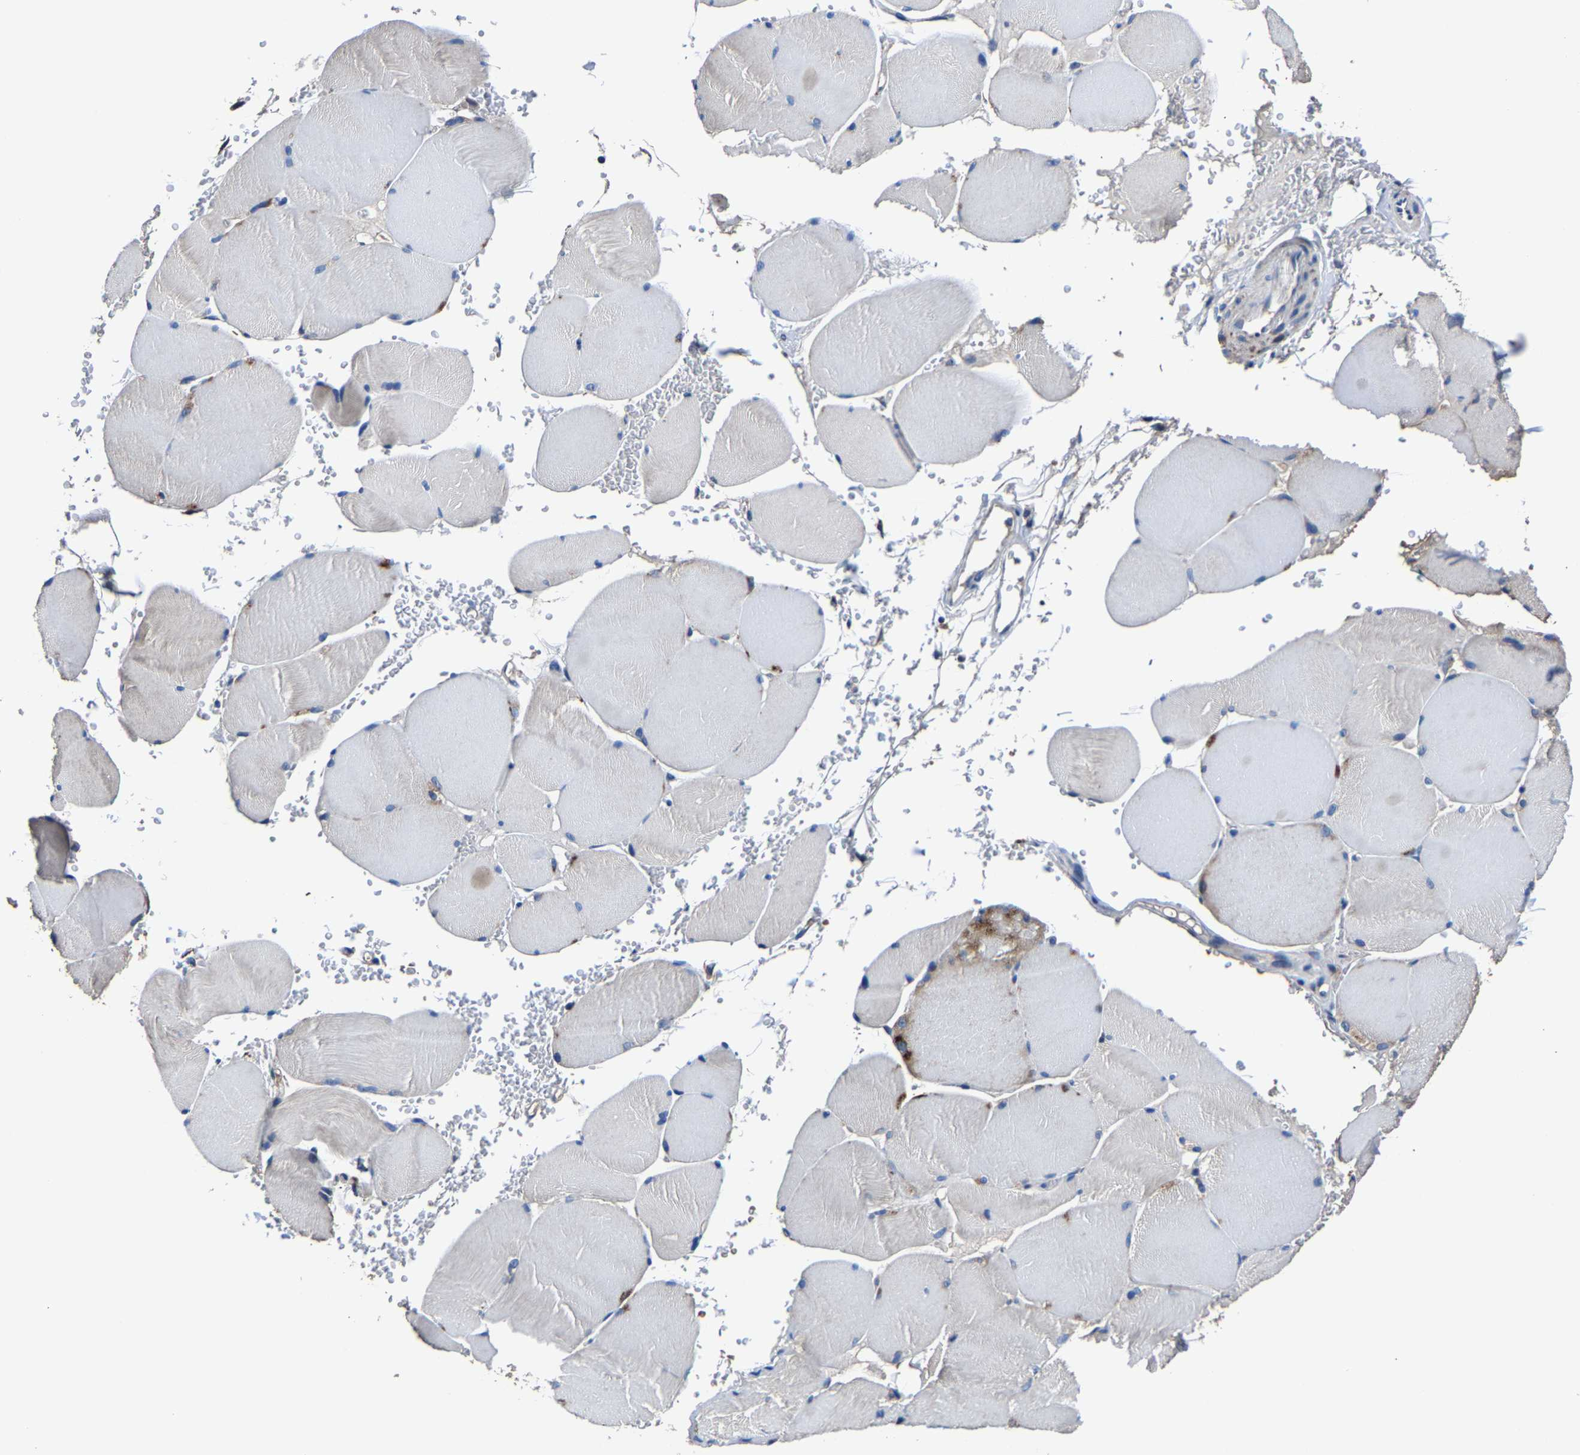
{"staining": {"intensity": "moderate", "quantity": "<25%", "location": "cytoplasmic/membranous"}, "tissue": "skeletal muscle", "cell_type": "Myocytes", "image_type": "normal", "snomed": [{"axis": "morphology", "description": "Normal tissue, NOS"}, {"axis": "topography", "description": "Skin"}, {"axis": "topography", "description": "Skeletal muscle"}], "caption": "Immunohistochemical staining of benign skeletal muscle shows moderate cytoplasmic/membranous protein staining in approximately <25% of myocytes. The staining was performed using DAB, with brown indicating positive protein expression. Nuclei are stained blue with hematoxylin.", "gene": "ZCCHC7", "patient": {"sex": "male", "age": 83}}